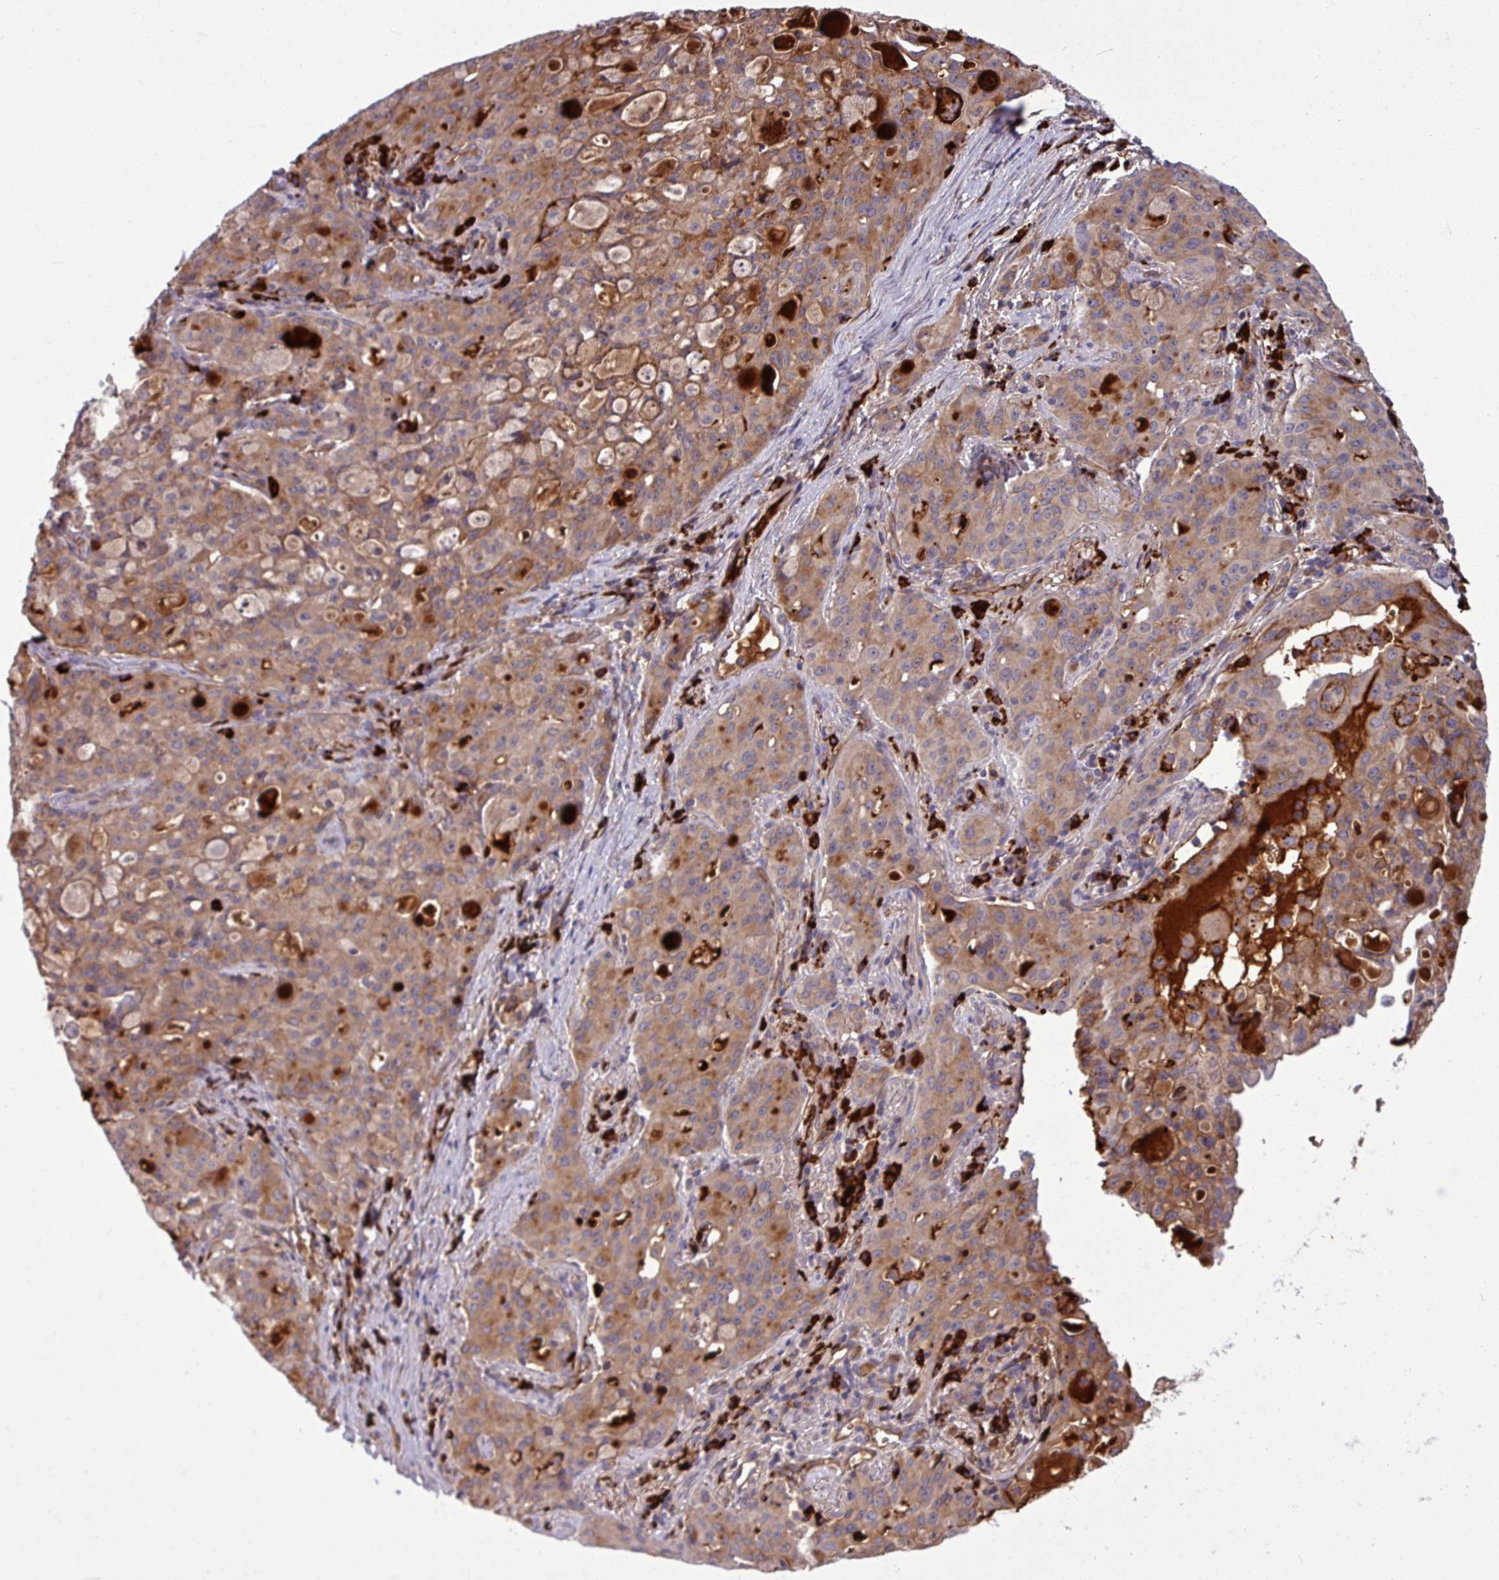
{"staining": {"intensity": "moderate", "quantity": ">75%", "location": "cytoplasmic/membranous"}, "tissue": "lung cancer", "cell_type": "Tumor cells", "image_type": "cancer", "snomed": [{"axis": "morphology", "description": "Adenocarcinoma, NOS"}, {"axis": "topography", "description": "Lung"}], "caption": "DAB immunohistochemical staining of lung adenocarcinoma exhibits moderate cytoplasmic/membranous protein staining in approximately >75% of tumor cells. Ihc stains the protein in brown and the nuclei are stained blue.", "gene": "B4GALNT4", "patient": {"sex": "female", "age": 44}}